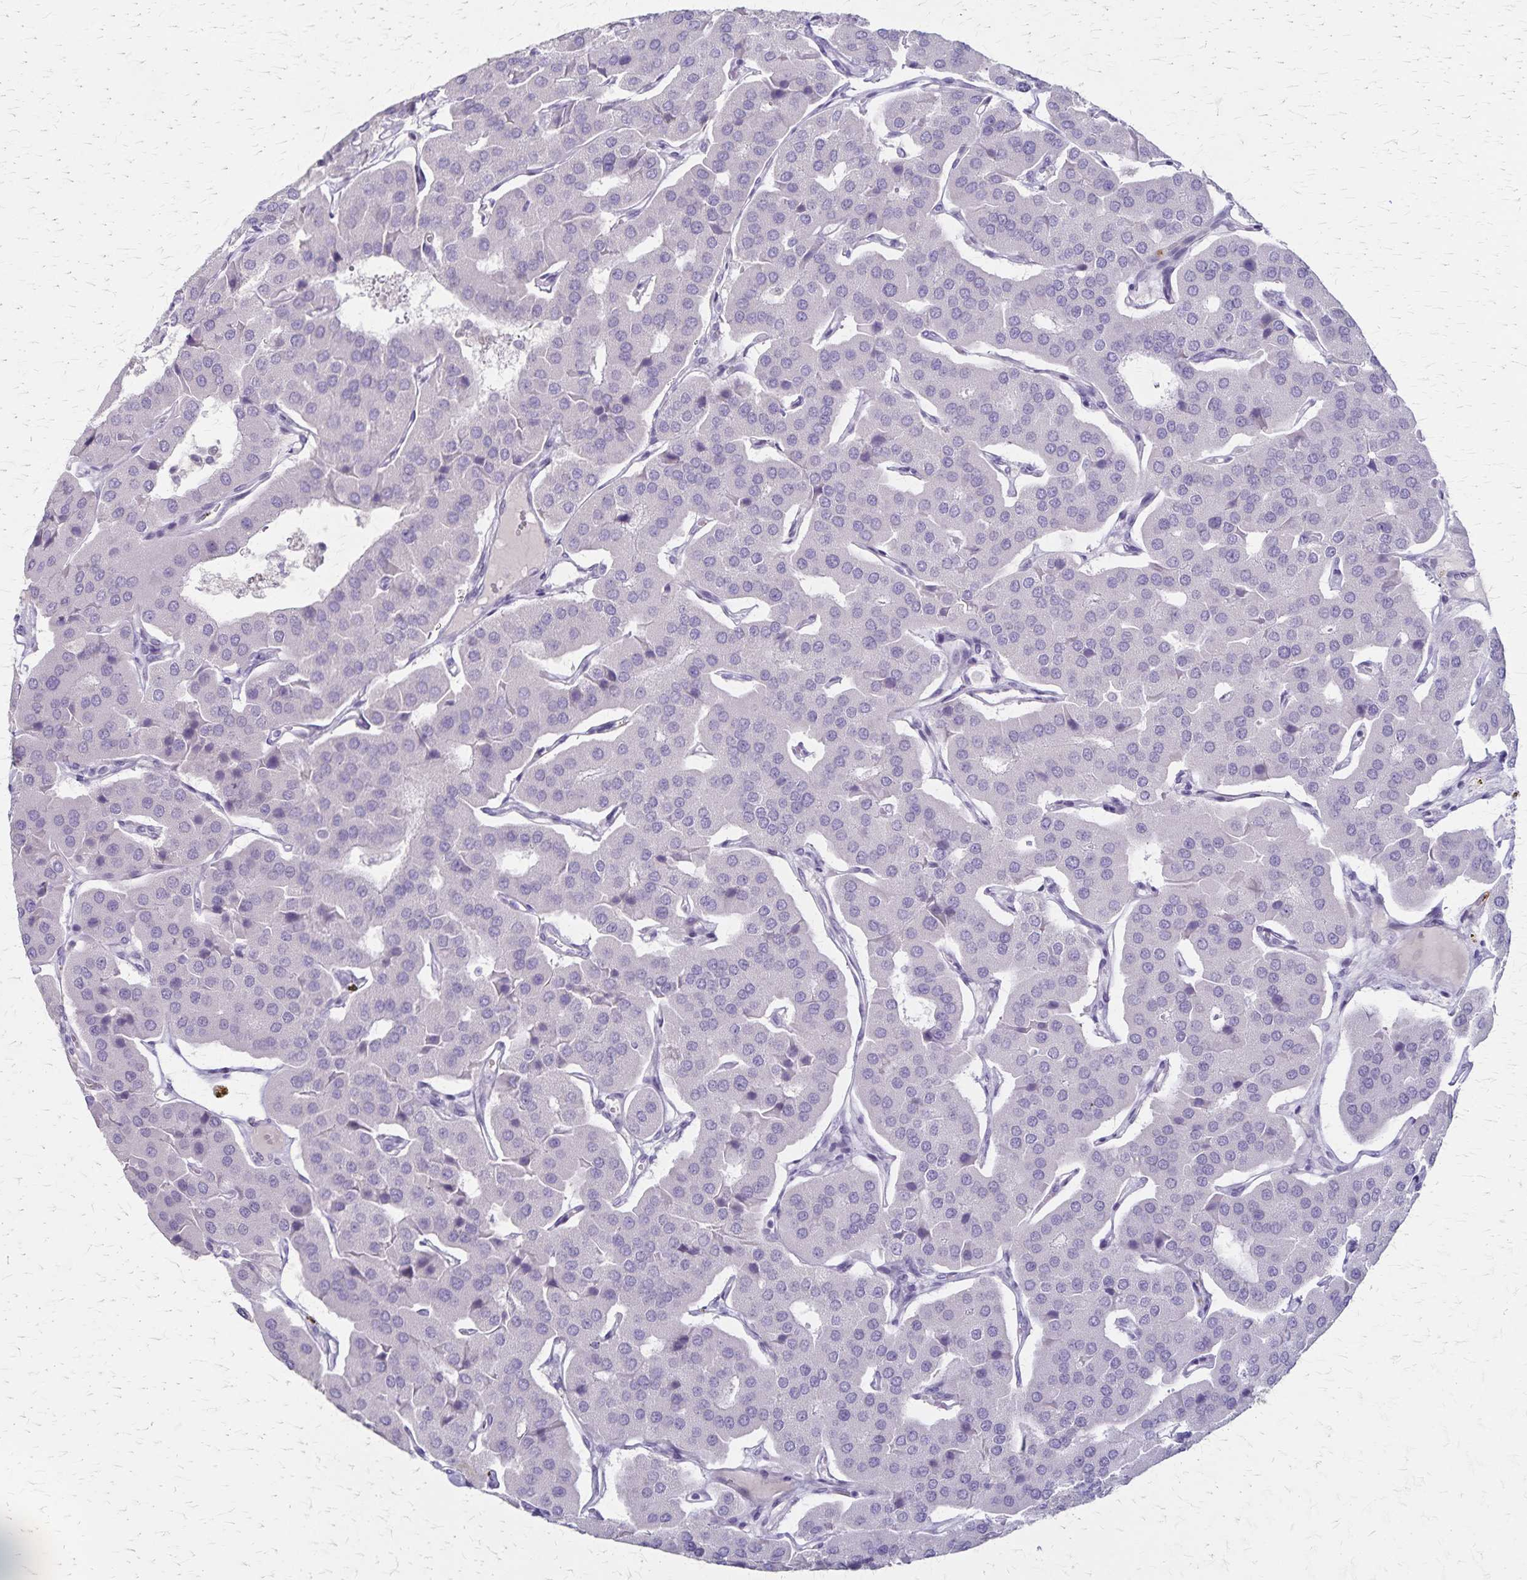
{"staining": {"intensity": "negative", "quantity": "none", "location": "none"}, "tissue": "parathyroid gland", "cell_type": "Glandular cells", "image_type": "normal", "snomed": [{"axis": "morphology", "description": "Normal tissue, NOS"}, {"axis": "morphology", "description": "Adenoma, NOS"}, {"axis": "topography", "description": "Parathyroid gland"}], "caption": "Immunohistochemical staining of benign parathyroid gland exhibits no significant expression in glandular cells. The staining was performed using DAB (3,3'-diaminobenzidine) to visualize the protein expression in brown, while the nuclei were stained in blue with hematoxylin (Magnification: 20x).", "gene": "RASL10B", "patient": {"sex": "female", "age": 86}}